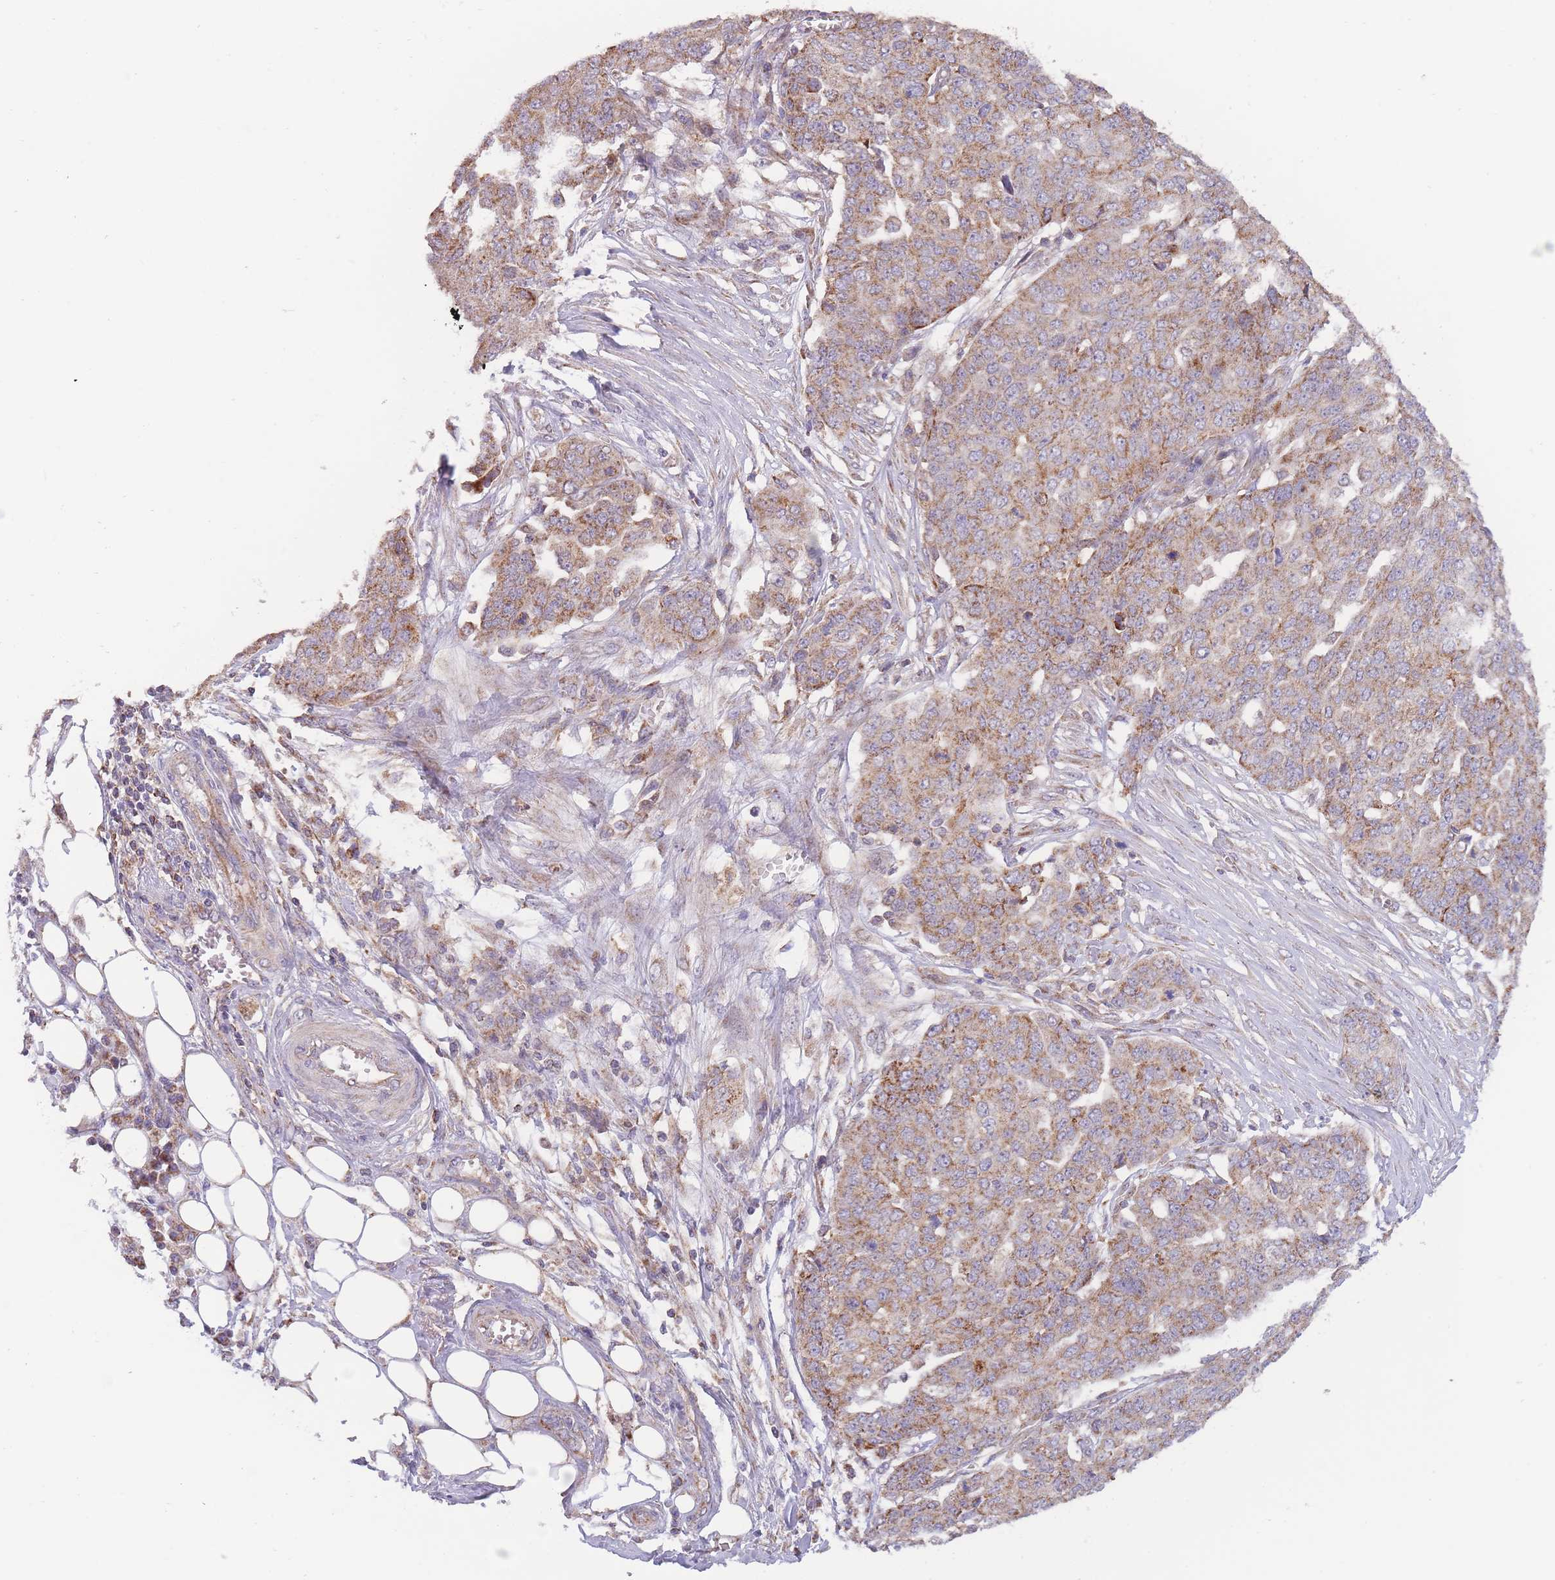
{"staining": {"intensity": "moderate", "quantity": ">75%", "location": "cytoplasmic/membranous"}, "tissue": "ovarian cancer", "cell_type": "Tumor cells", "image_type": "cancer", "snomed": [{"axis": "morphology", "description": "Cystadenocarcinoma, serous, NOS"}, {"axis": "topography", "description": "Soft tissue"}, {"axis": "topography", "description": "Ovary"}], "caption": "Ovarian cancer stained for a protein demonstrates moderate cytoplasmic/membranous positivity in tumor cells. The staining was performed using DAB (3,3'-diaminobenzidine), with brown indicating positive protein expression. Nuclei are stained blue with hematoxylin.", "gene": "SLC25A42", "patient": {"sex": "female", "age": 57}}